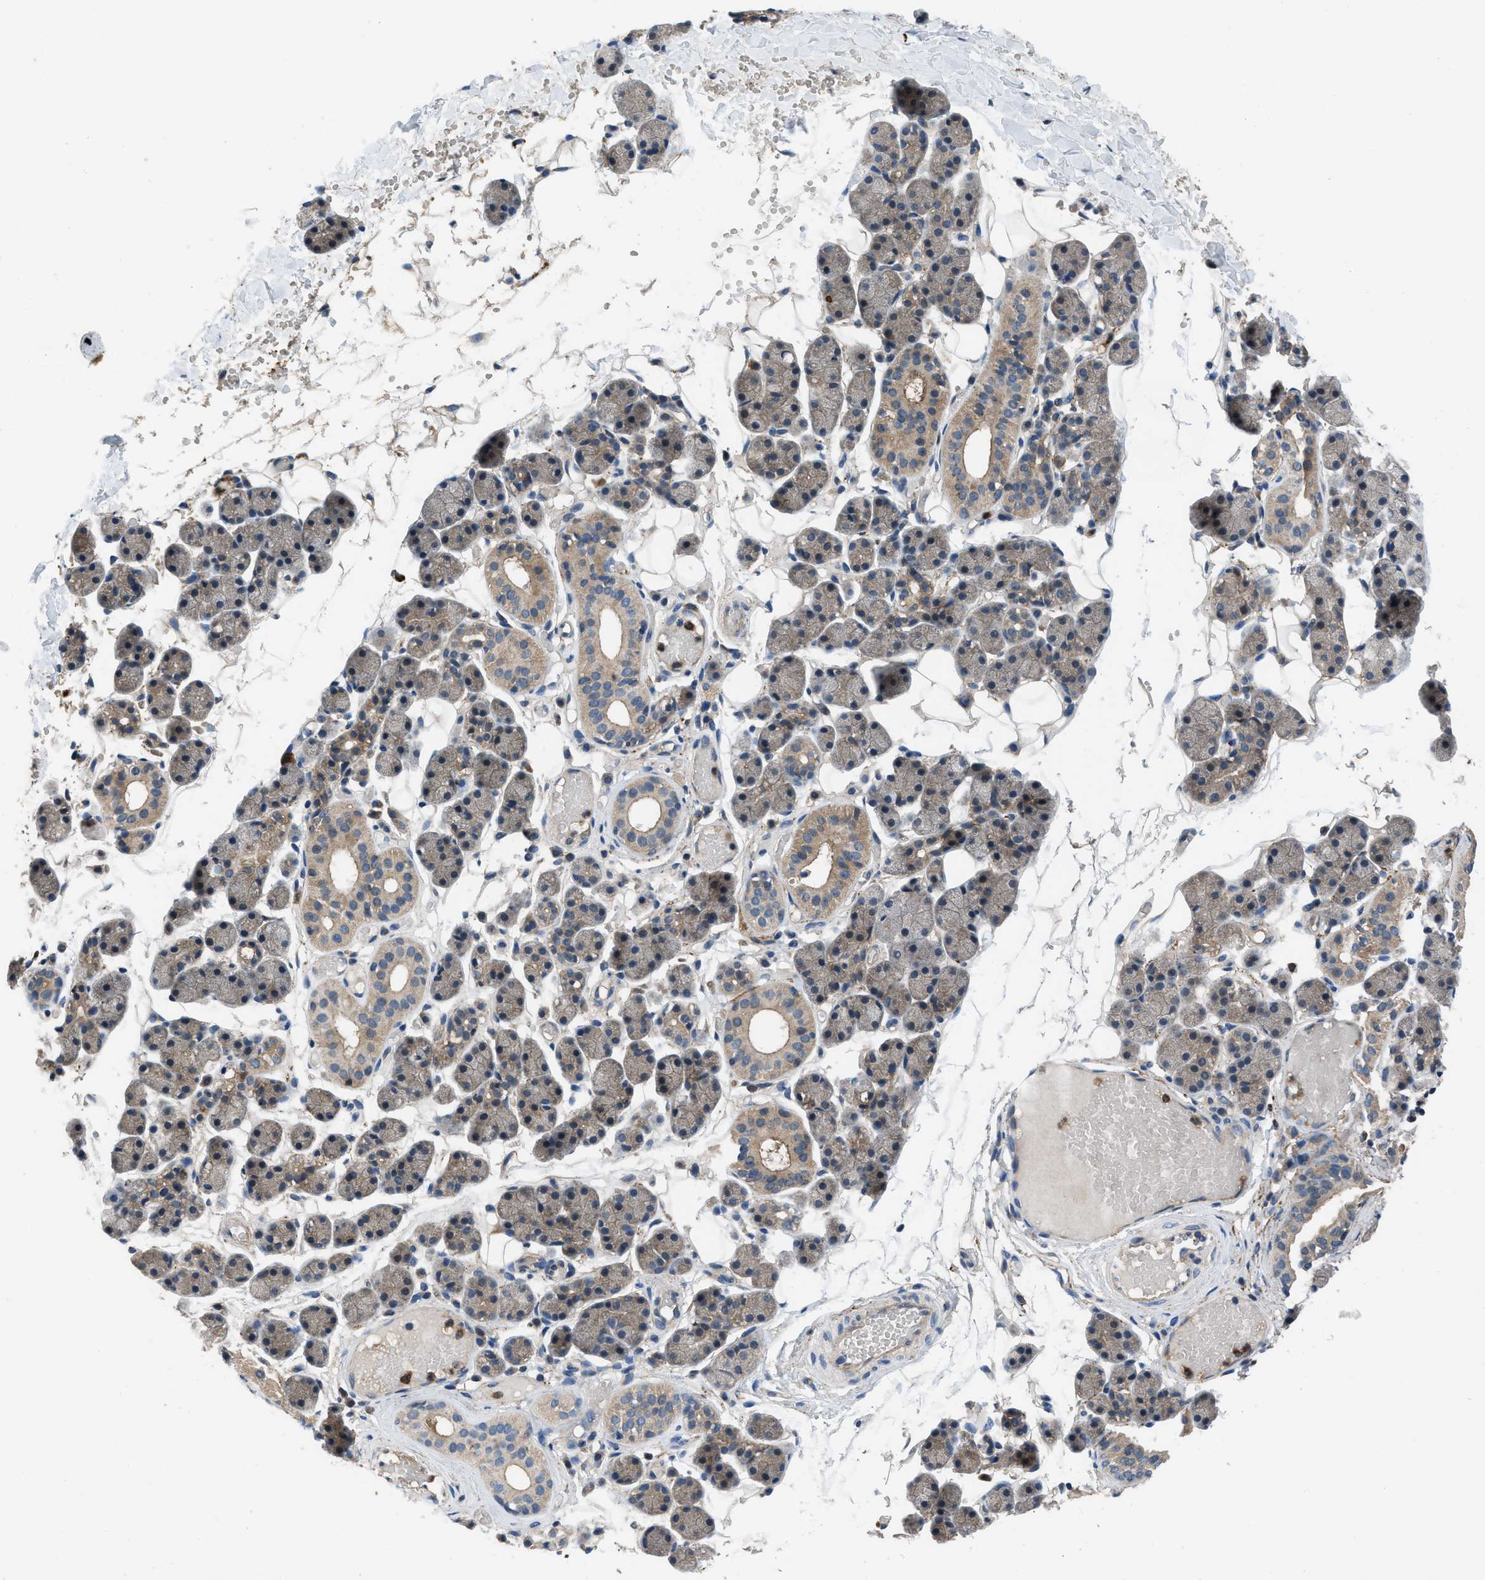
{"staining": {"intensity": "moderate", "quantity": "25%-75%", "location": "cytoplasmic/membranous"}, "tissue": "salivary gland", "cell_type": "Glandular cells", "image_type": "normal", "snomed": [{"axis": "morphology", "description": "Normal tissue, NOS"}, {"axis": "topography", "description": "Salivary gland"}], "caption": "Brown immunohistochemical staining in normal human salivary gland exhibits moderate cytoplasmic/membranous expression in approximately 25%-75% of glandular cells.", "gene": "USP25", "patient": {"sex": "female", "age": 33}}